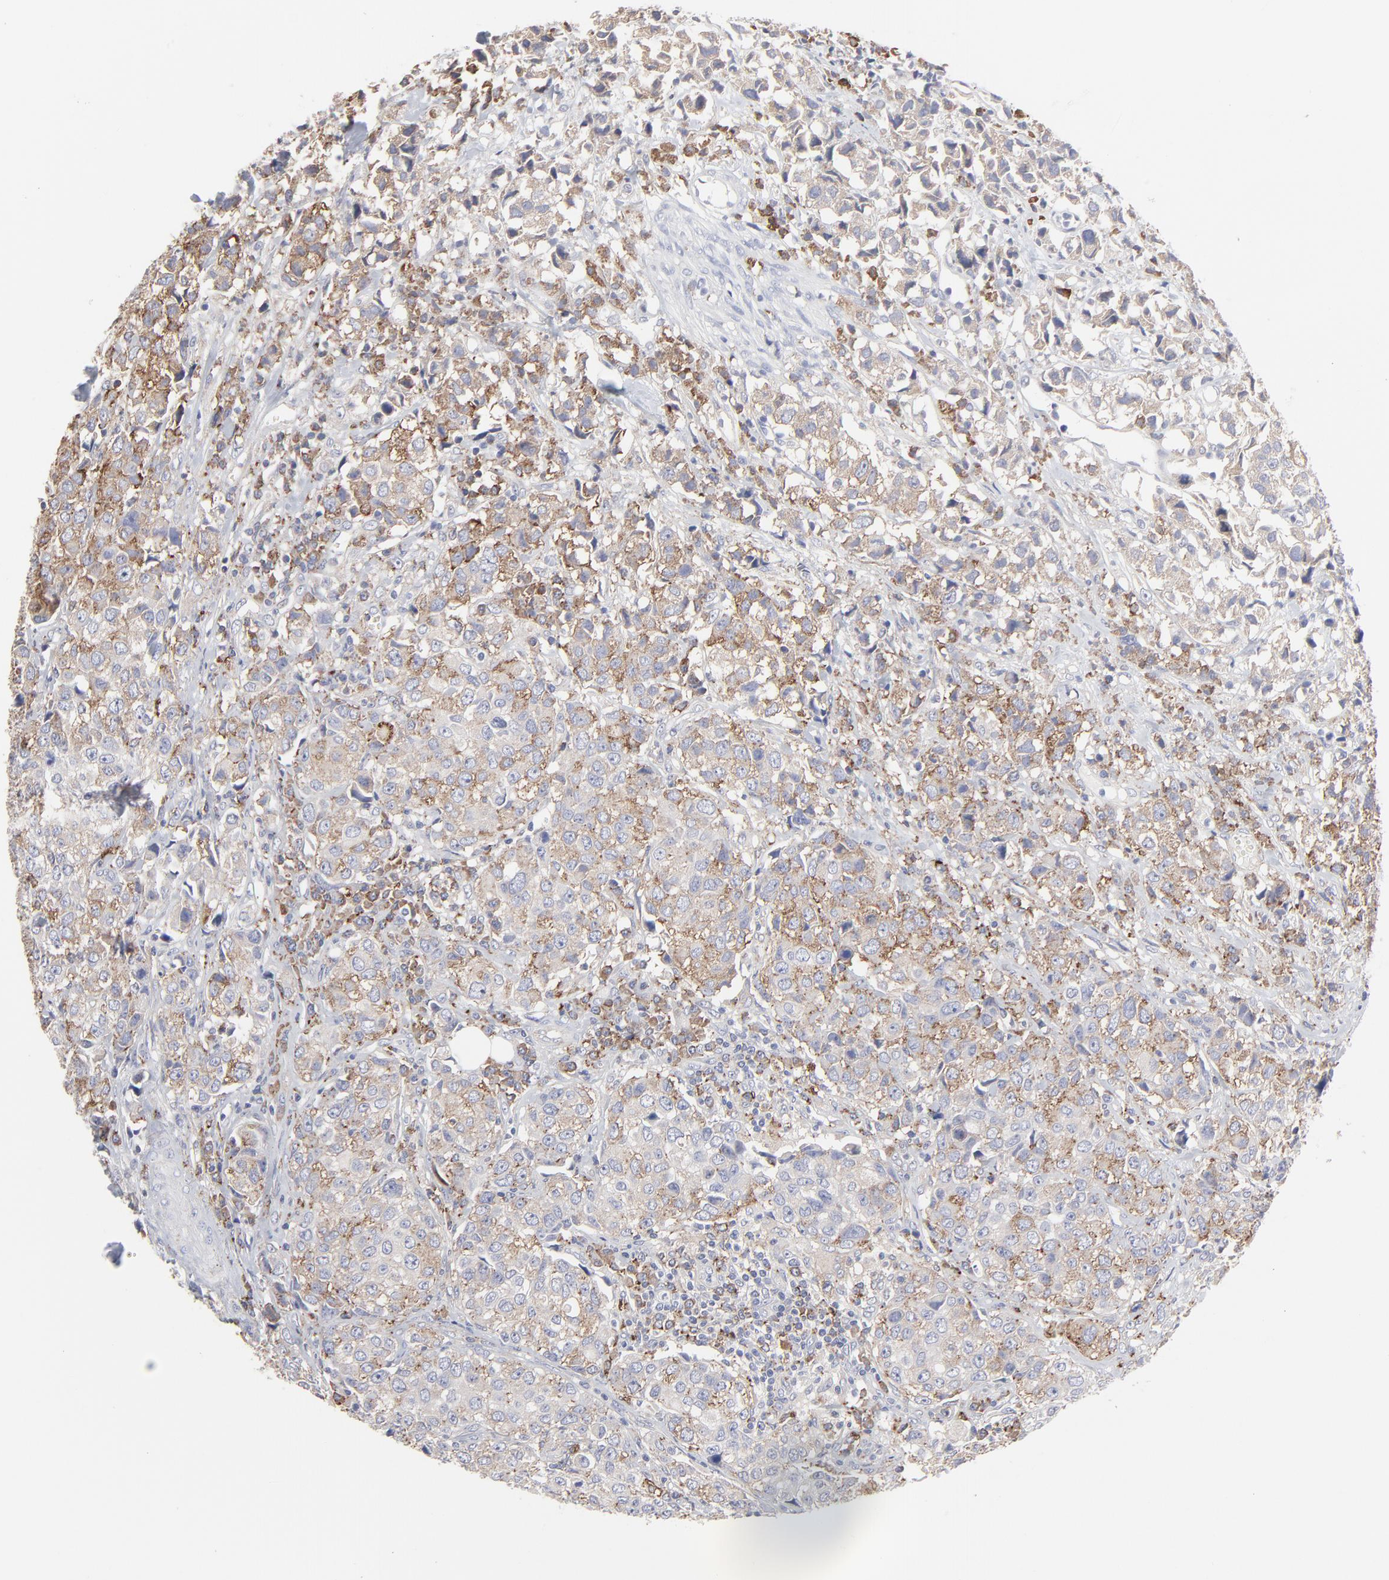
{"staining": {"intensity": "weak", "quantity": ">75%", "location": "cytoplasmic/membranous"}, "tissue": "urothelial cancer", "cell_type": "Tumor cells", "image_type": "cancer", "snomed": [{"axis": "morphology", "description": "Urothelial carcinoma, High grade"}, {"axis": "topography", "description": "Urinary bladder"}], "caption": "High-grade urothelial carcinoma stained with immunohistochemistry (IHC) demonstrates weak cytoplasmic/membranous expression in approximately >75% of tumor cells. Using DAB (brown) and hematoxylin (blue) stains, captured at high magnification using brightfield microscopy.", "gene": "TRIM22", "patient": {"sex": "female", "age": 75}}